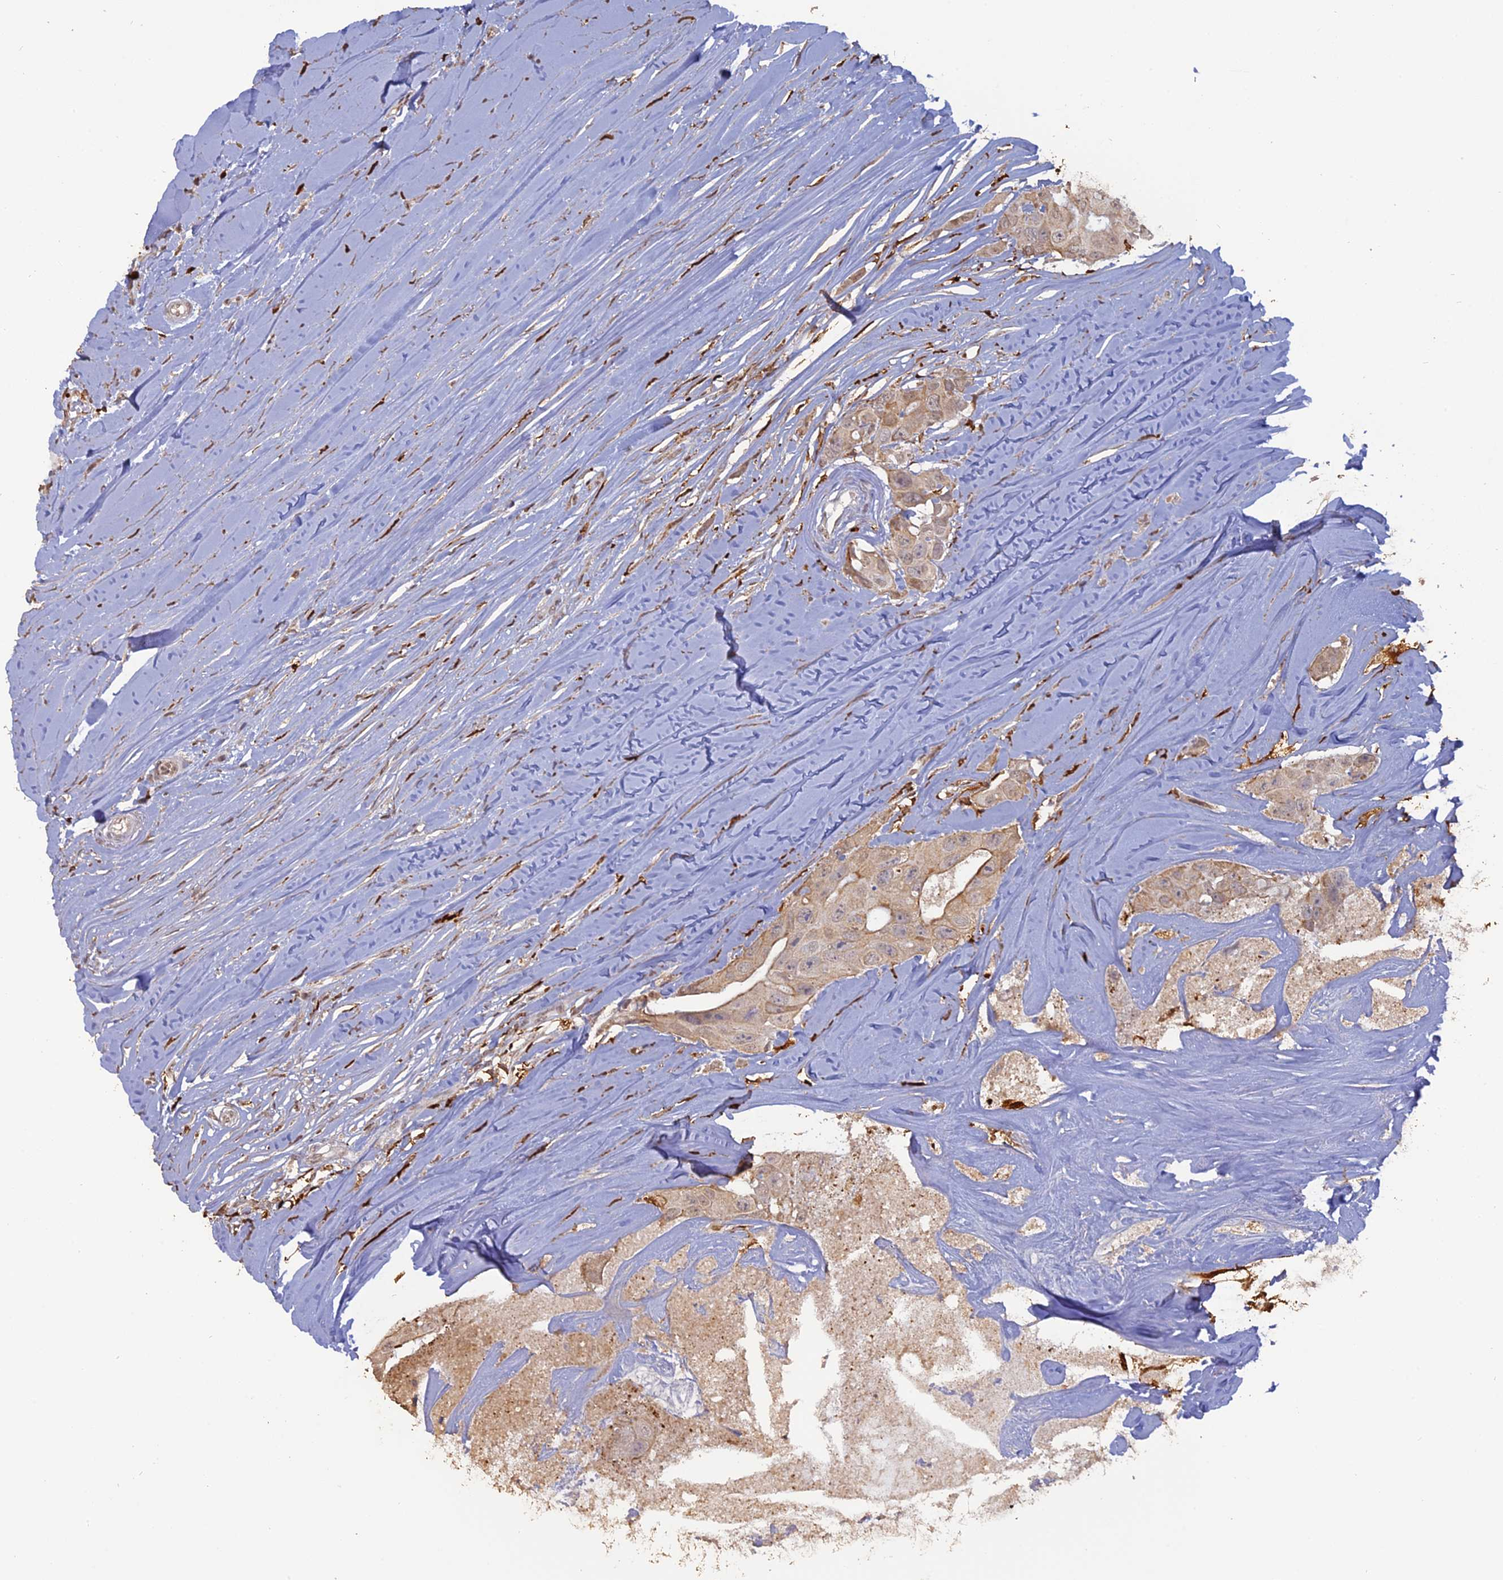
{"staining": {"intensity": "weak", "quantity": "25%-75%", "location": "cytoplasmic/membranous"}, "tissue": "head and neck cancer", "cell_type": "Tumor cells", "image_type": "cancer", "snomed": [{"axis": "morphology", "description": "Adenocarcinoma, NOS"}, {"axis": "morphology", "description": "Adenocarcinoma, metastatic, NOS"}, {"axis": "topography", "description": "Head-Neck"}], "caption": "Protein analysis of head and neck adenocarcinoma tissue reveals weak cytoplasmic/membranous positivity in approximately 25%-75% of tumor cells. Using DAB (brown) and hematoxylin (blue) stains, captured at high magnification using brightfield microscopy.", "gene": "APOBR", "patient": {"sex": "male", "age": 75}}